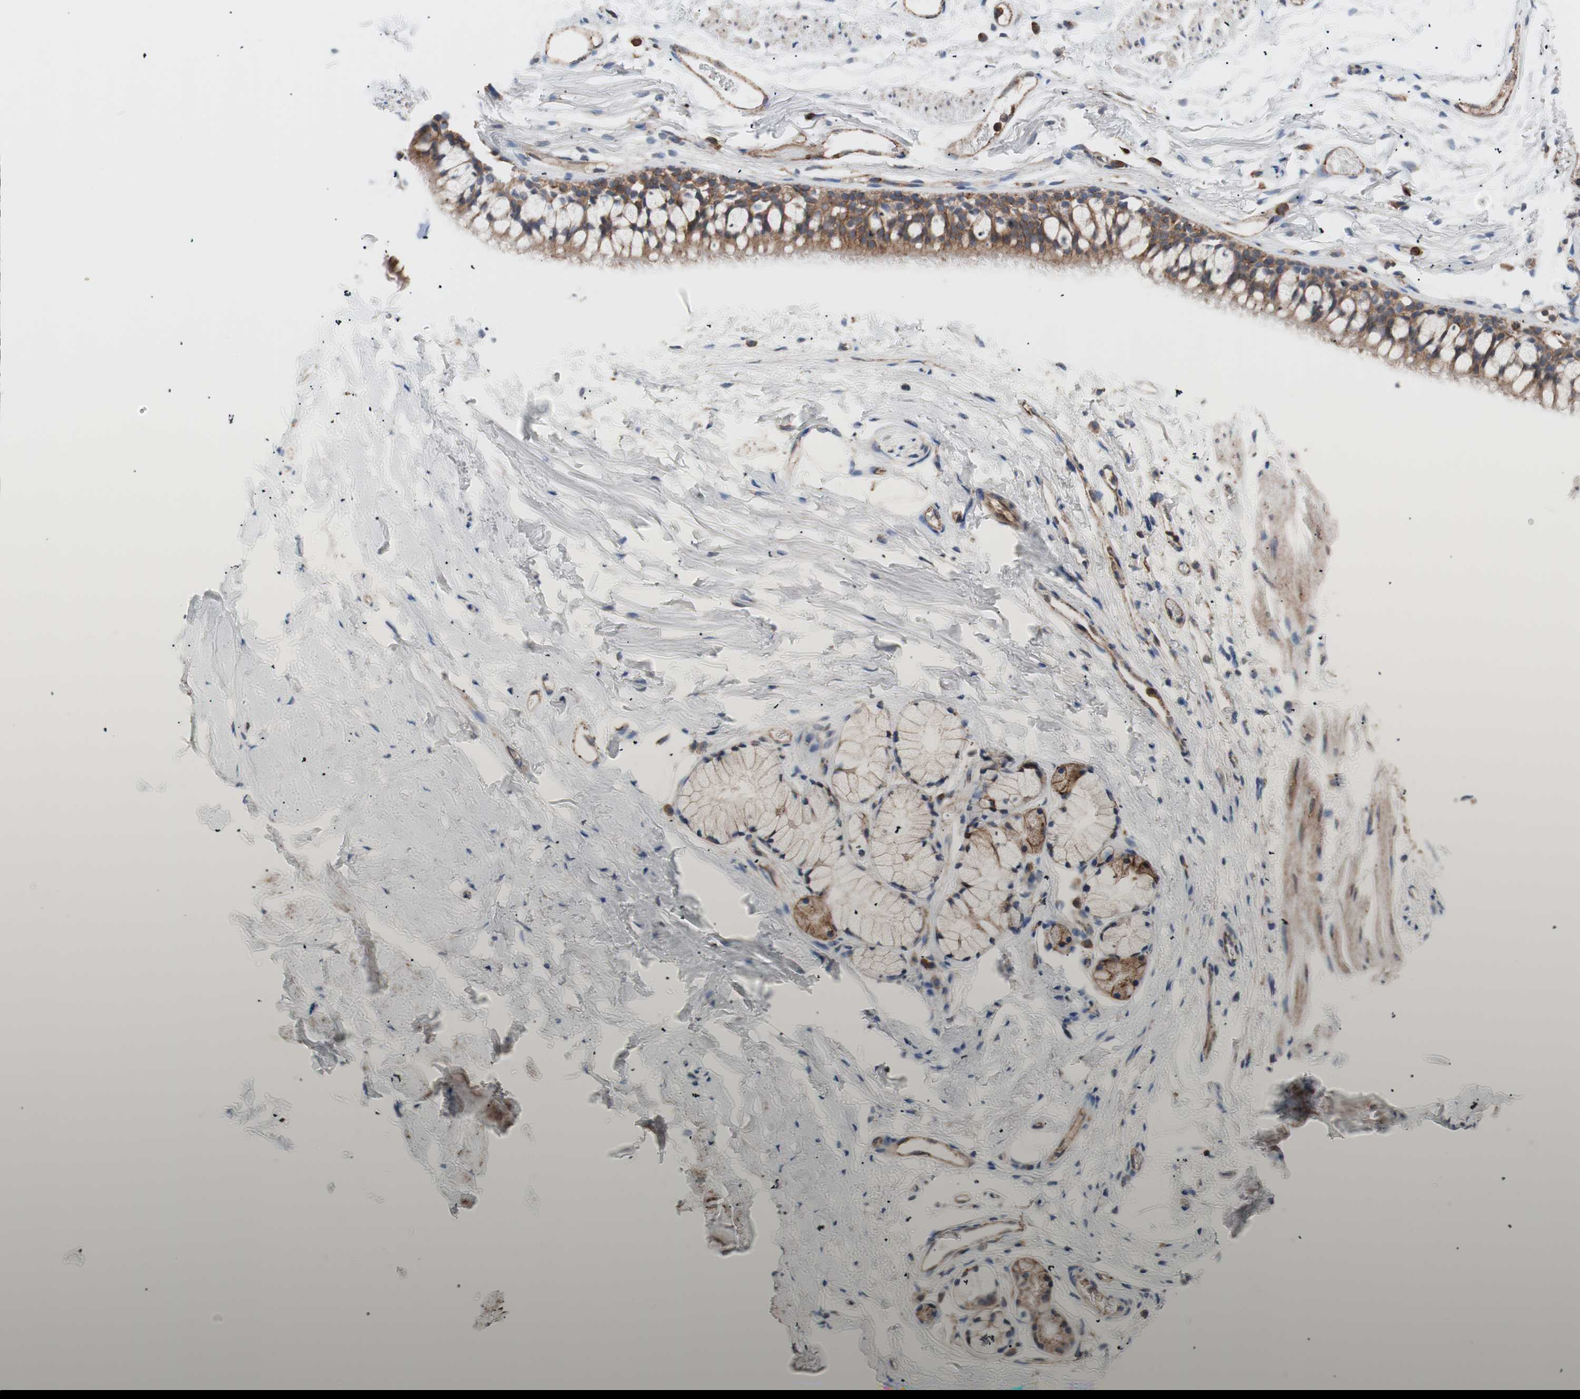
{"staining": {"intensity": "moderate", "quantity": "25%-75%", "location": "cytoplasmic/membranous"}, "tissue": "adipose tissue", "cell_type": "Adipocytes", "image_type": "normal", "snomed": [{"axis": "morphology", "description": "Normal tissue, NOS"}, {"axis": "topography", "description": "Cartilage tissue"}, {"axis": "topography", "description": "Bronchus"}], "caption": "About 25%-75% of adipocytes in normal adipose tissue reveal moderate cytoplasmic/membranous protein positivity as visualized by brown immunohistochemical staining.", "gene": "FLOT2", "patient": {"sex": "female", "age": 73}}